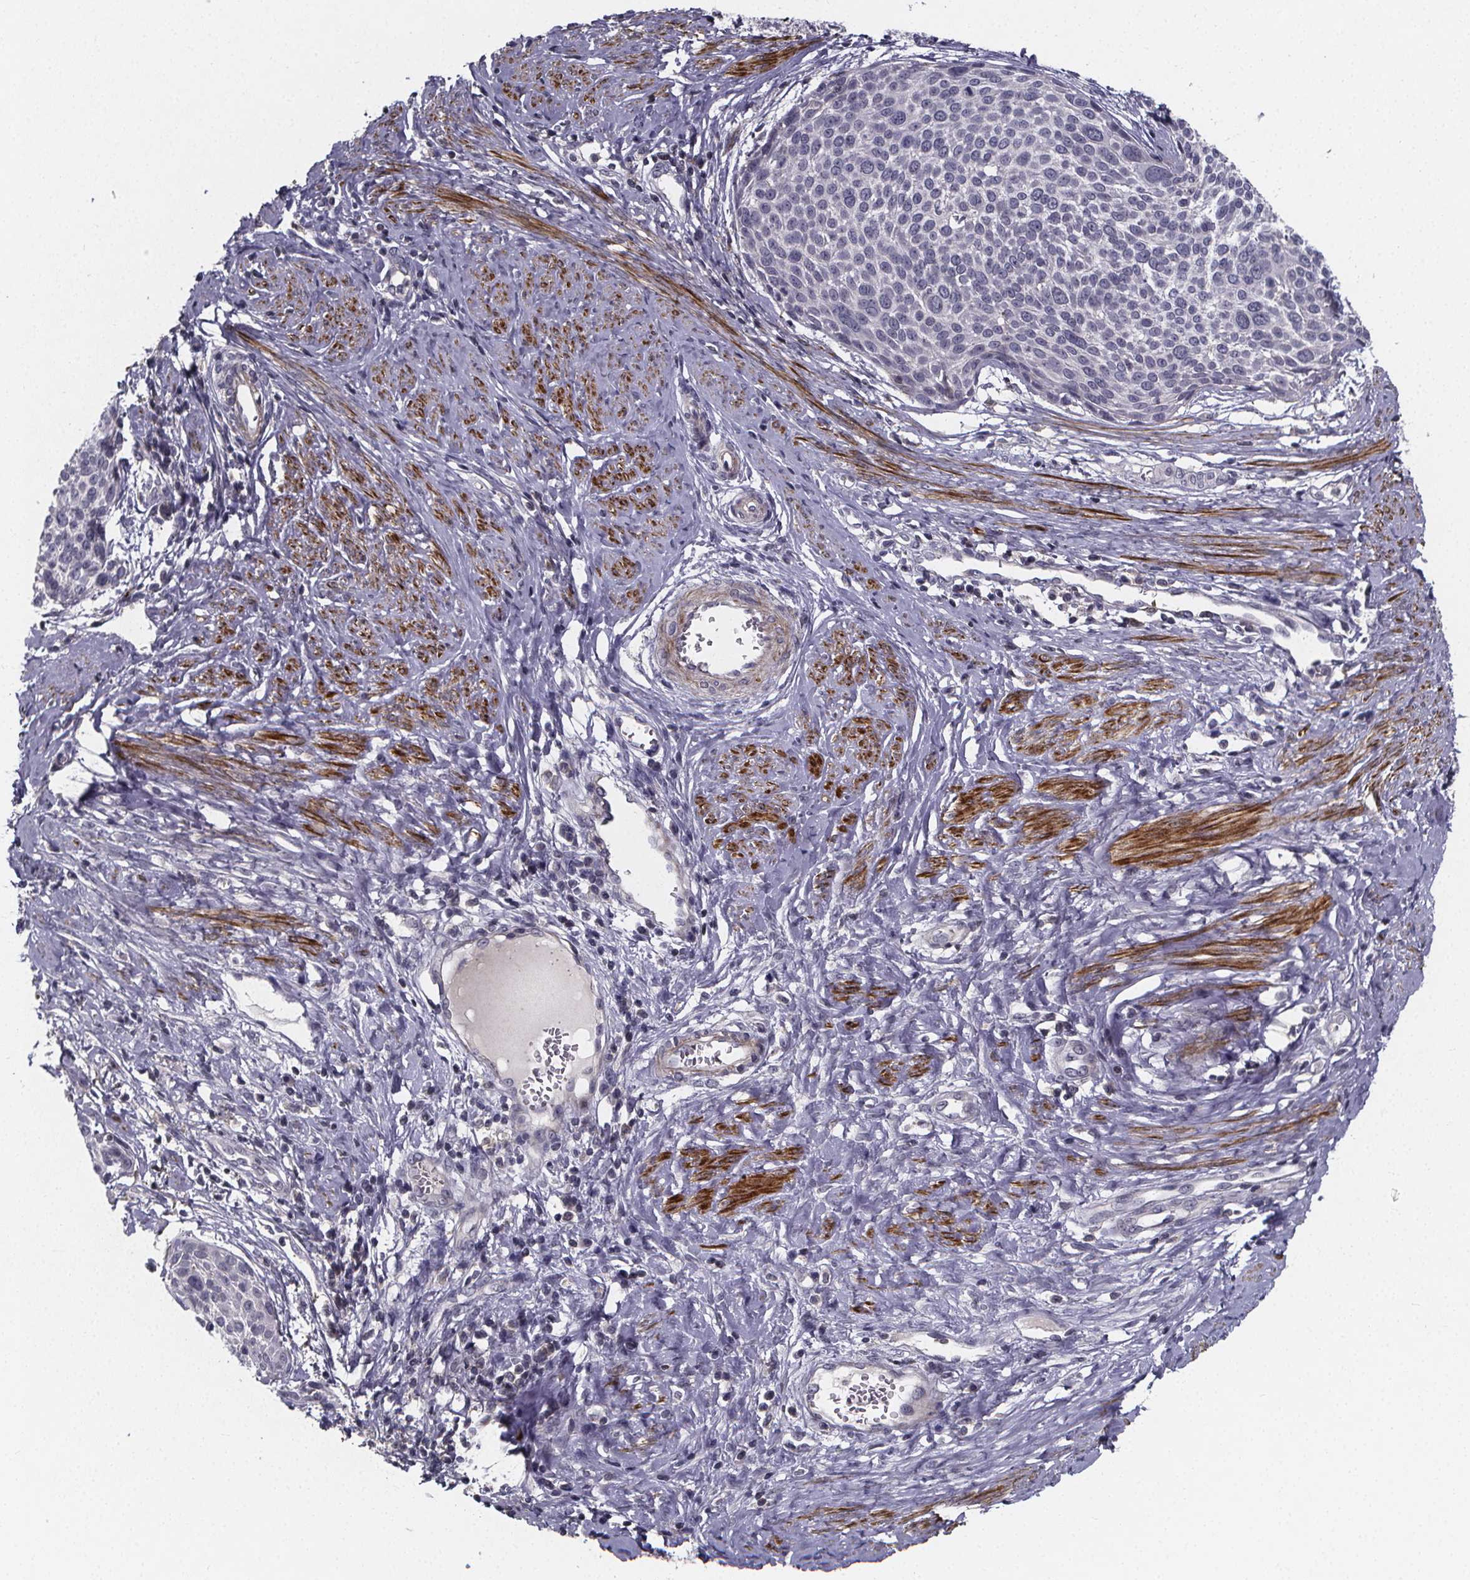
{"staining": {"intensity": "negative", "quantity": "none", "location": "none"}, "tissue": "cervical cancer", "cell_type": "Tumor cells", "image_type": "cancer", "snomed": [{"axis": "morphology", "description": "Squamous cell carcinoma, NOS"}, {"axis": "topography", "description": "Cervix"}], "caption": "An immunohistochemistry (IHC) image of cervical squamous cell carcinoma is shown. There is no staining in tumor cells of cervical squamous cell carcinoma. (DAB (3,3'-diaminobenzidine) IHC visualized using brightfield microscopy, high magnification).", "gene": "FBXW2", "patient": {"sex": "female", "age": 39}}